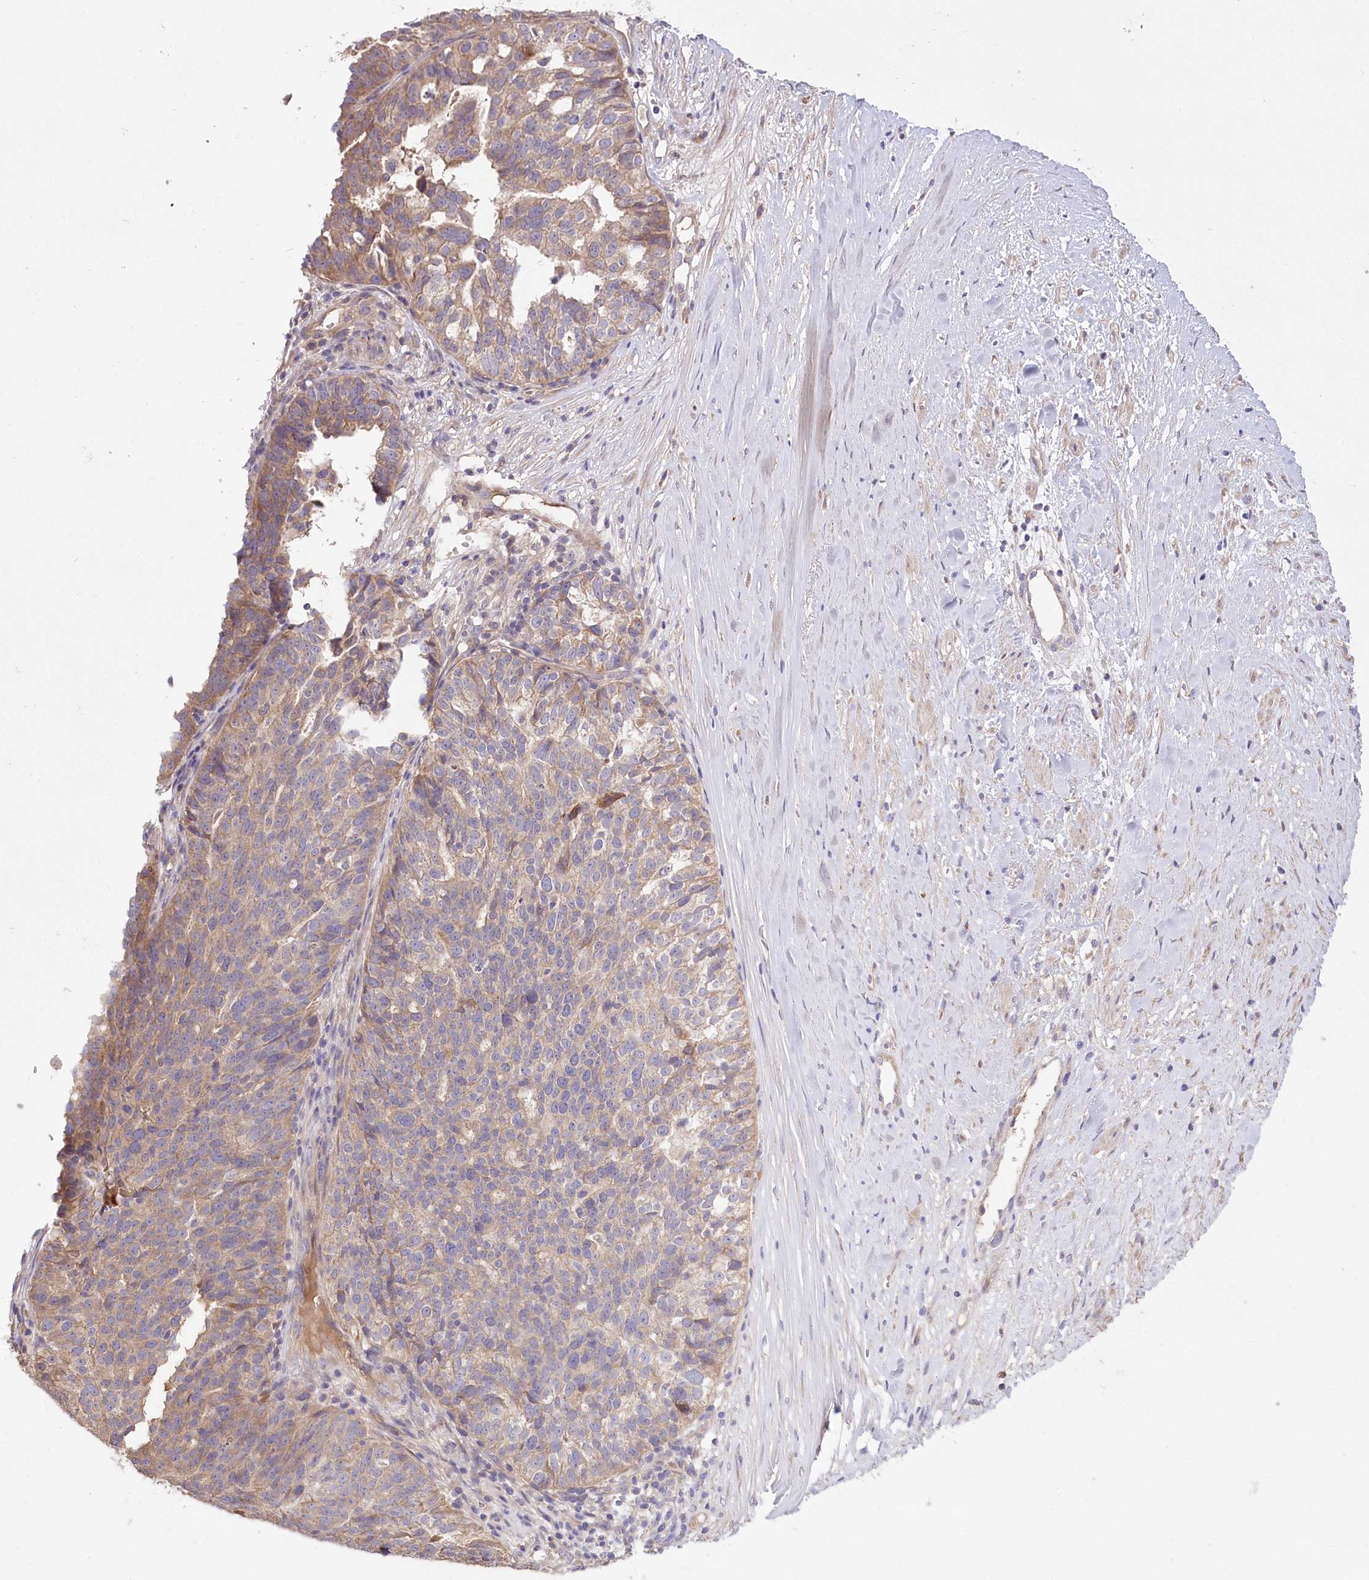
{"staining": {"intensity": "weak", "quantity": "25%-75%", "location": "cytoplasmic/membranous"}, "tissue": "ovarian cancer", "cell_type": "Tumor cells", "image_type": "cancer", "snomed": [{"axis": "morphology", "description": "Cystadenocarcinoma, serous, NOS"}, {"axis": "topography", "description": "Ovary"}], "caption": "Ovarian serous cystadenocarcinoma stained with immunohistochemistry (IHC) exhibits weak cytoplasmic/membranous expression in approximately 25%-75% of tumor cells.", "gene": "PBLD", "patient": {"sex": "female", "age": 59}}